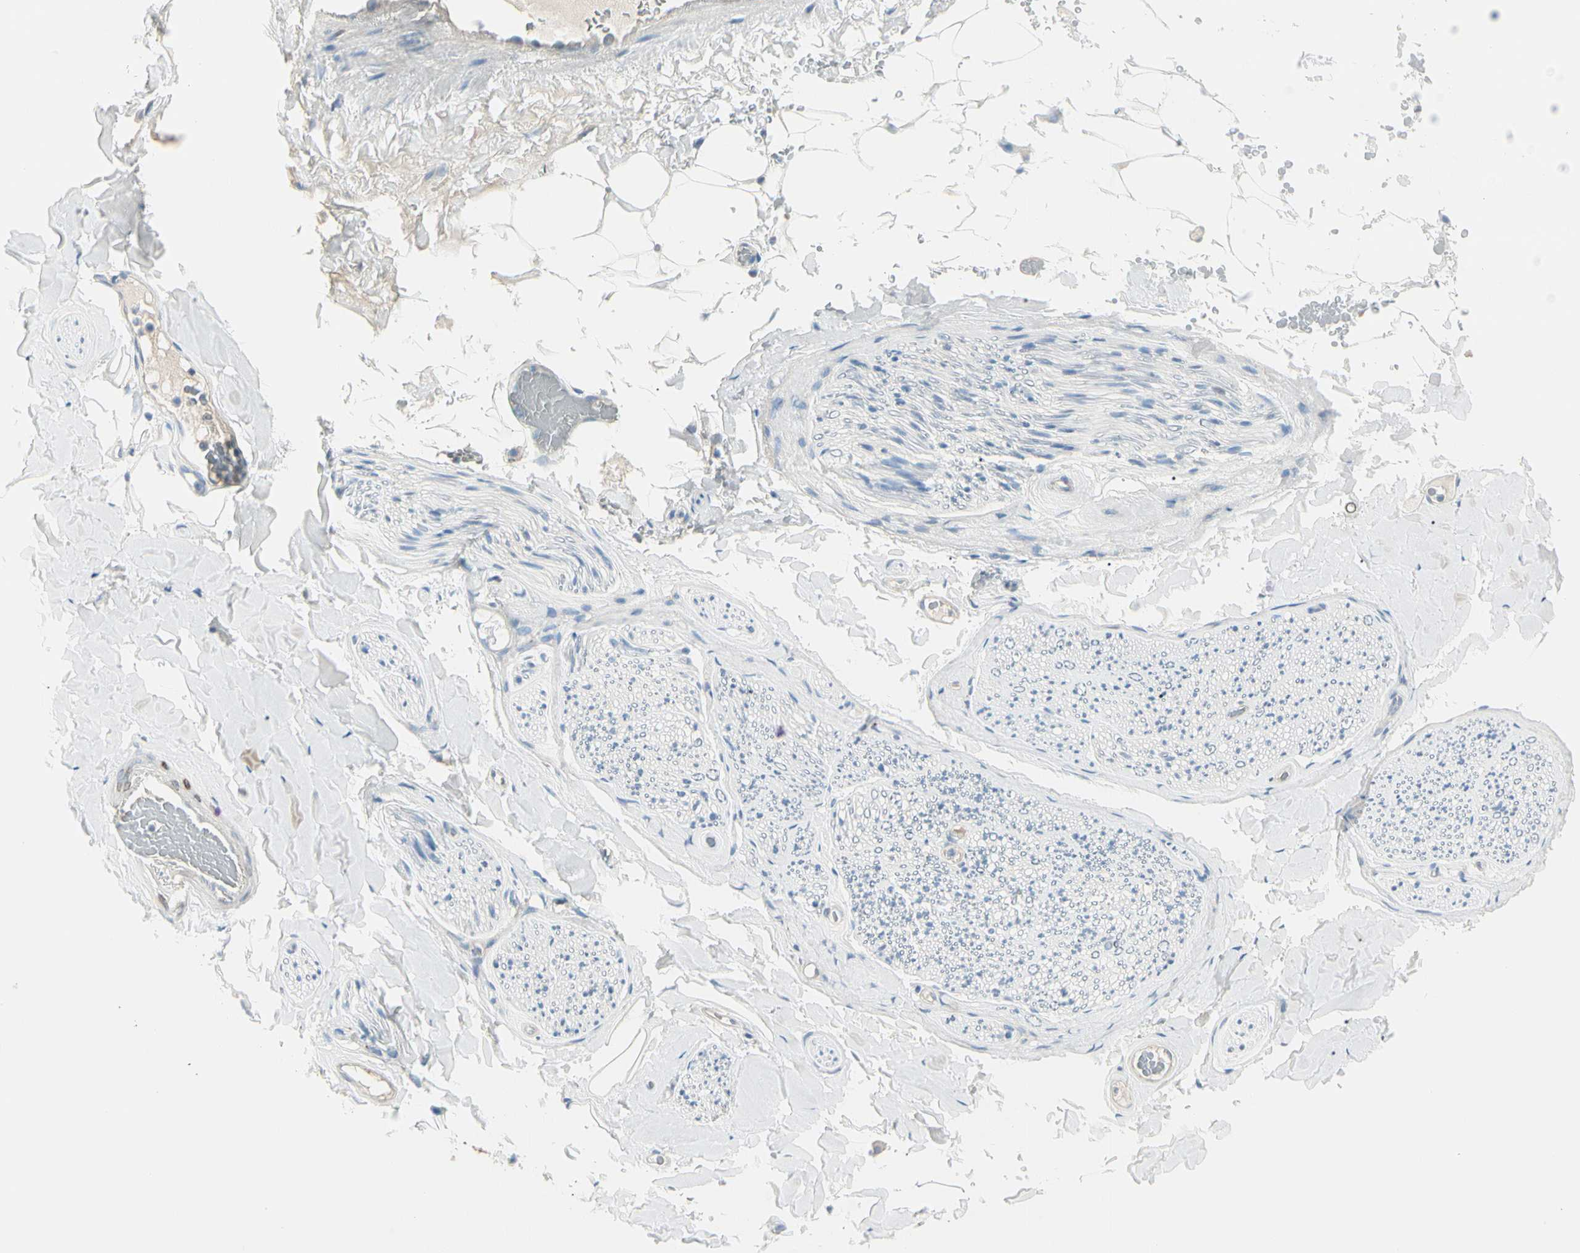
{"staining": {"intensity": "negative", "quantity": "none", "location": "none"}, "tissue": "adipose tissue", "cell_type": "Adipocytes", "image_type": "normal", "snomed": [{"axis": "morphology", "description": "Normal tissue, NOS"}, {"axis": "topography", "description": "Peripheral nerve tissue"}], "caption": "Immunohistochemistry of benign human adipose tissue demonstrates no staining in adipocytes.", "gene": "DUSP12", "patient": {"sex": "male", "age": 70}}